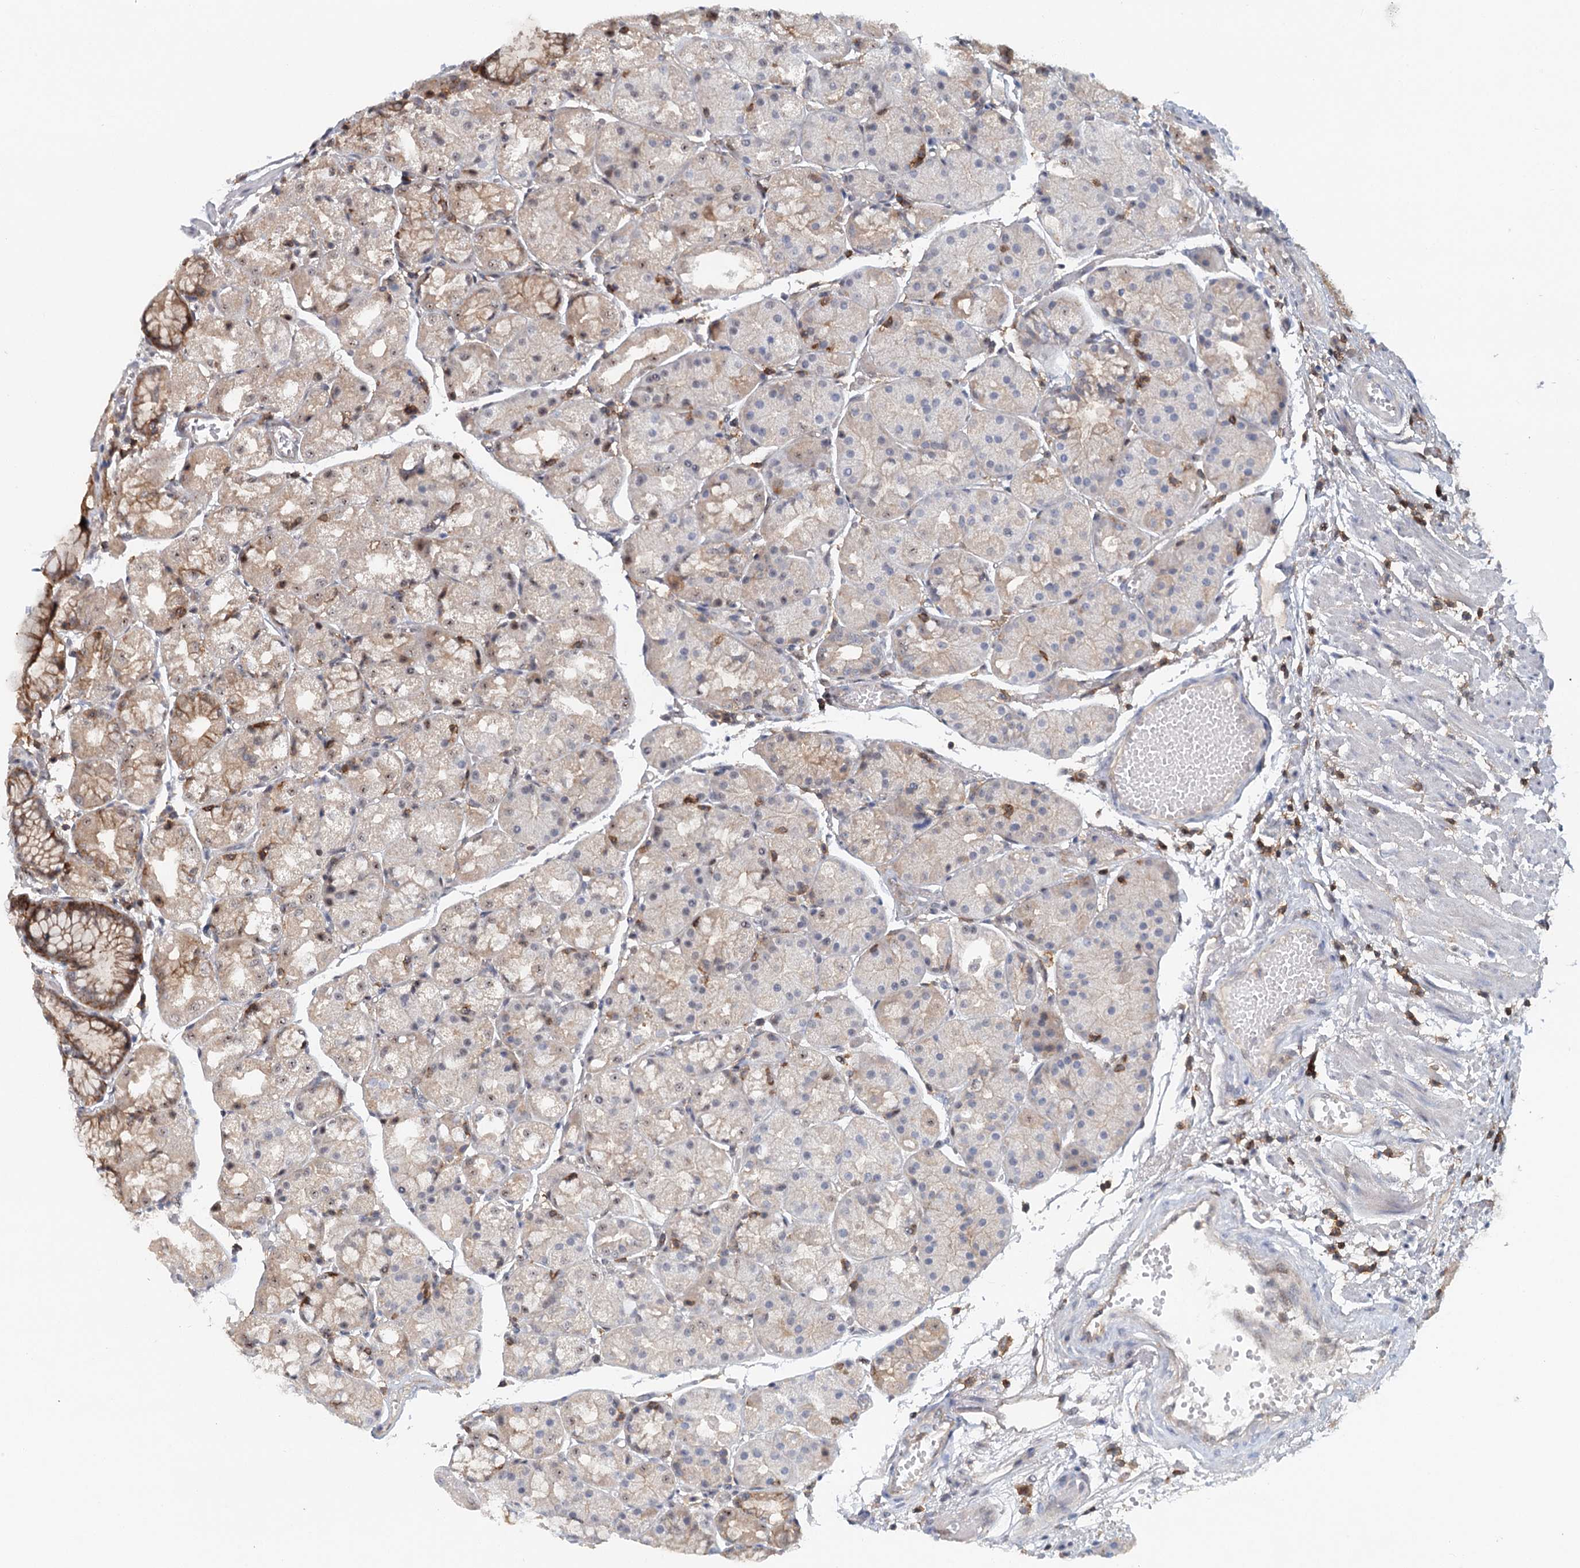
{"staining": {"intensity": "moderate", "quantity": "<25%", "location": "cytoplasmic/membranous,nuclear"}, "tissue": "stomach", "cell_type": "Glandular cells", "image_type": "normal", "snomed": [{"axis": "morphology", "description": "Normal tissue, NOS"}, {"axis": "topography", "description": "Stomach, upper"}], "caption": "Immunohistochemistry of benign human stomach reveals low levels of moderate cytoplasmic/membranous,nuclear staining in about <25% of glandular cells.", "gene": "CDC42SE2", "patient": {"sex": "male", "age": 72}}